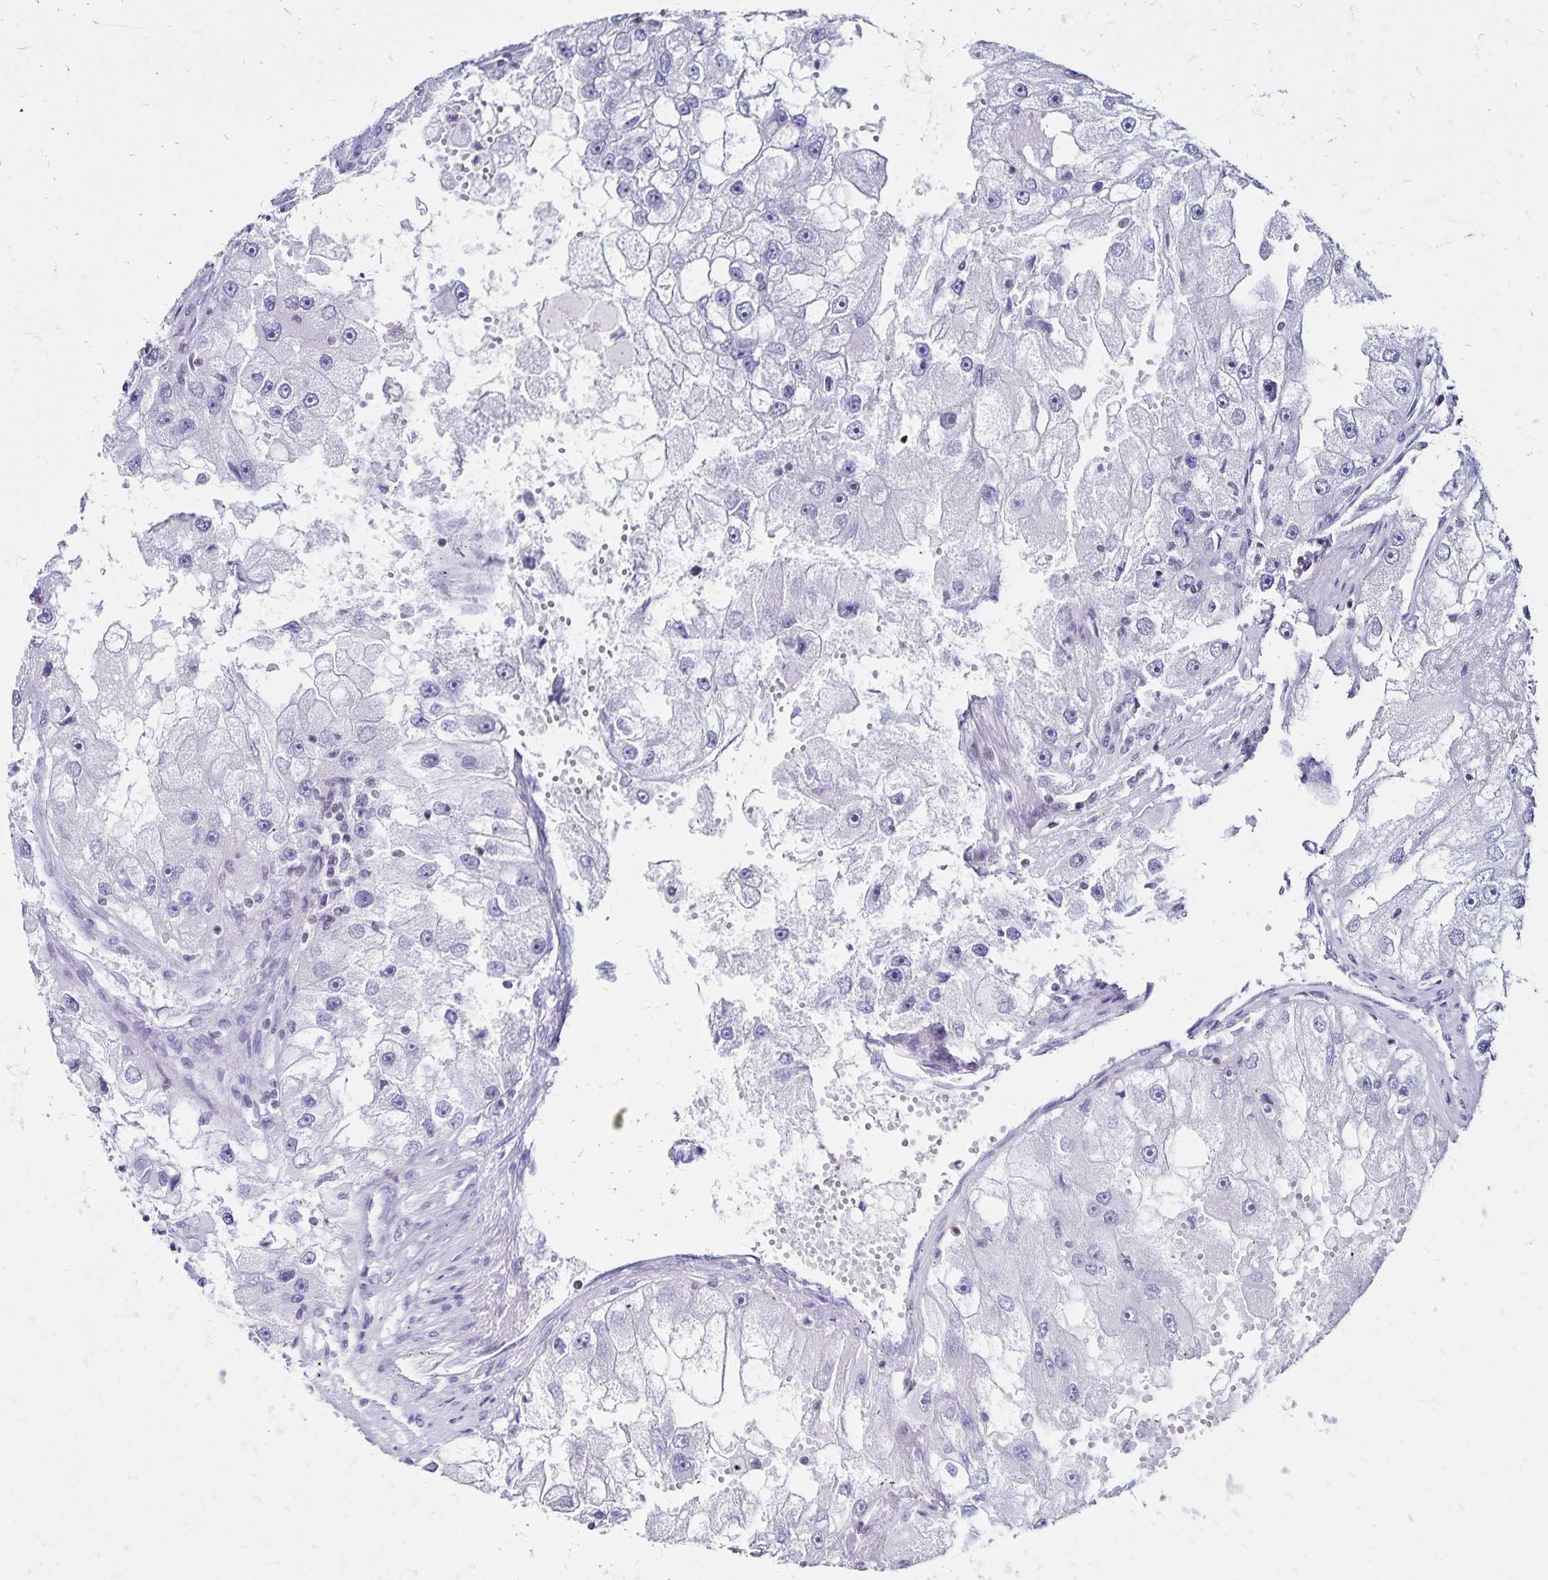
{"staining": {"intensity": "negative", "quantity": "none", "location": "none"}, "tissue": "renal cancer", "cell_type": "Tumor cells", "image_type": "cancer", "snomed": [{"axis": "morphology", "description": "Adenocarcinoma, NOS"}, {"axis": "topography", "description": "Kidney"}], "caption": "High magnification brightfield microscopy of renal cancer (adenocarcinoma) stained with DAB (3,3'-diaminobenzidine) (brown) and counterstained with hematoxylin (blue): tumor cells show no significant expression.", "gene": "IKZF1", "patient": {"sex": "male", "age": 63}}